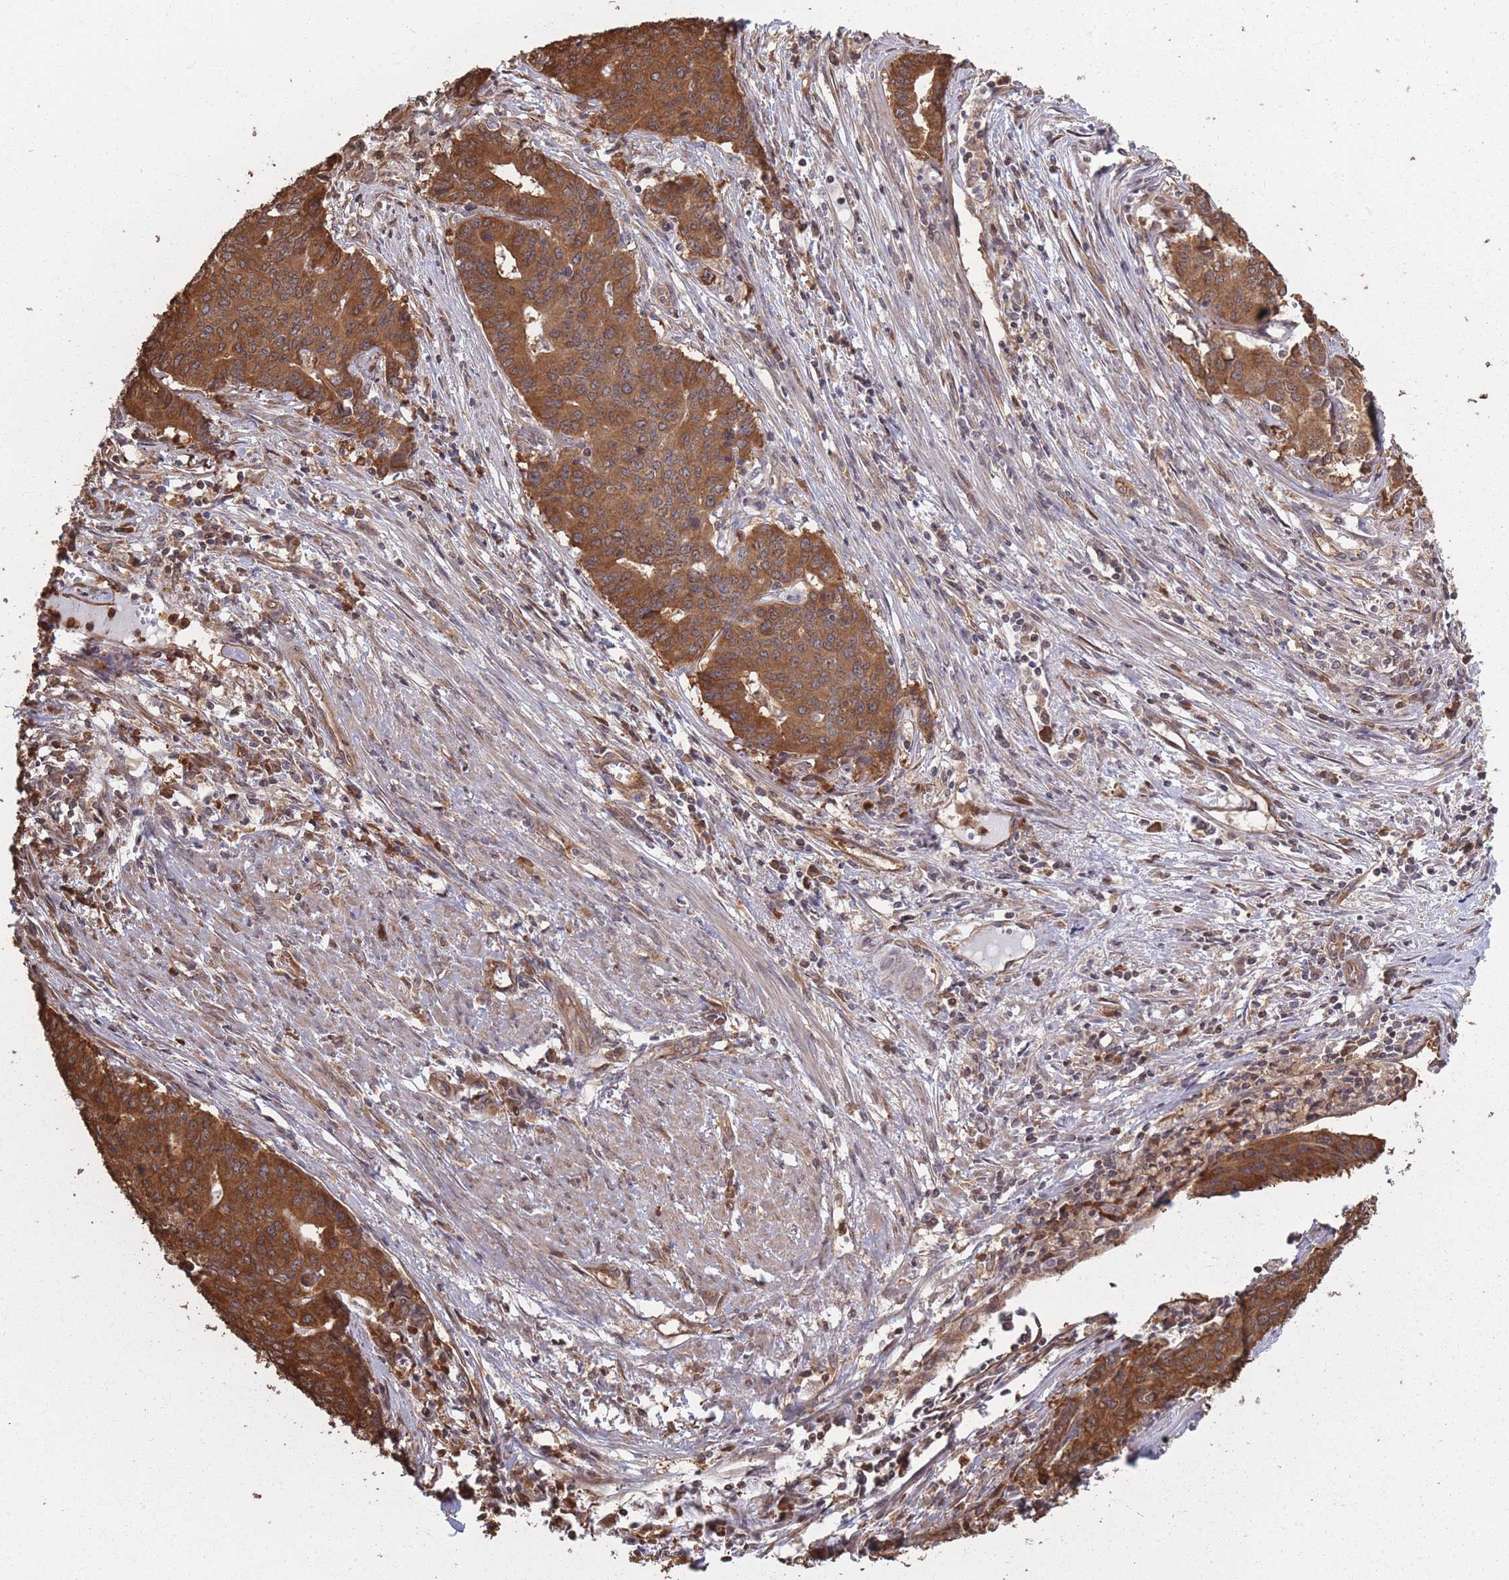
{"staining": {"intensity": "strong", "quantity": ">75%", "location": "cytoplasmic/membranous"}, "tissue": "endometrial cancer", "cell_type": "Tumor cells", "image_type": "cancer", "snomed": [{"axis": "morphology", "description": "Adenocarcinoma, NOS"}, {"axis": "topography", "description": "Endometrium"}], "caption": "Immunohistochemical staining of adenocarcinoma (endometrial) demonstrates high levels of strong cytoplasmic/membranous positivity in about >75% of tumor cells.", "gene": "ARL13B", "patient": {"sex": "female", "age": 59}}